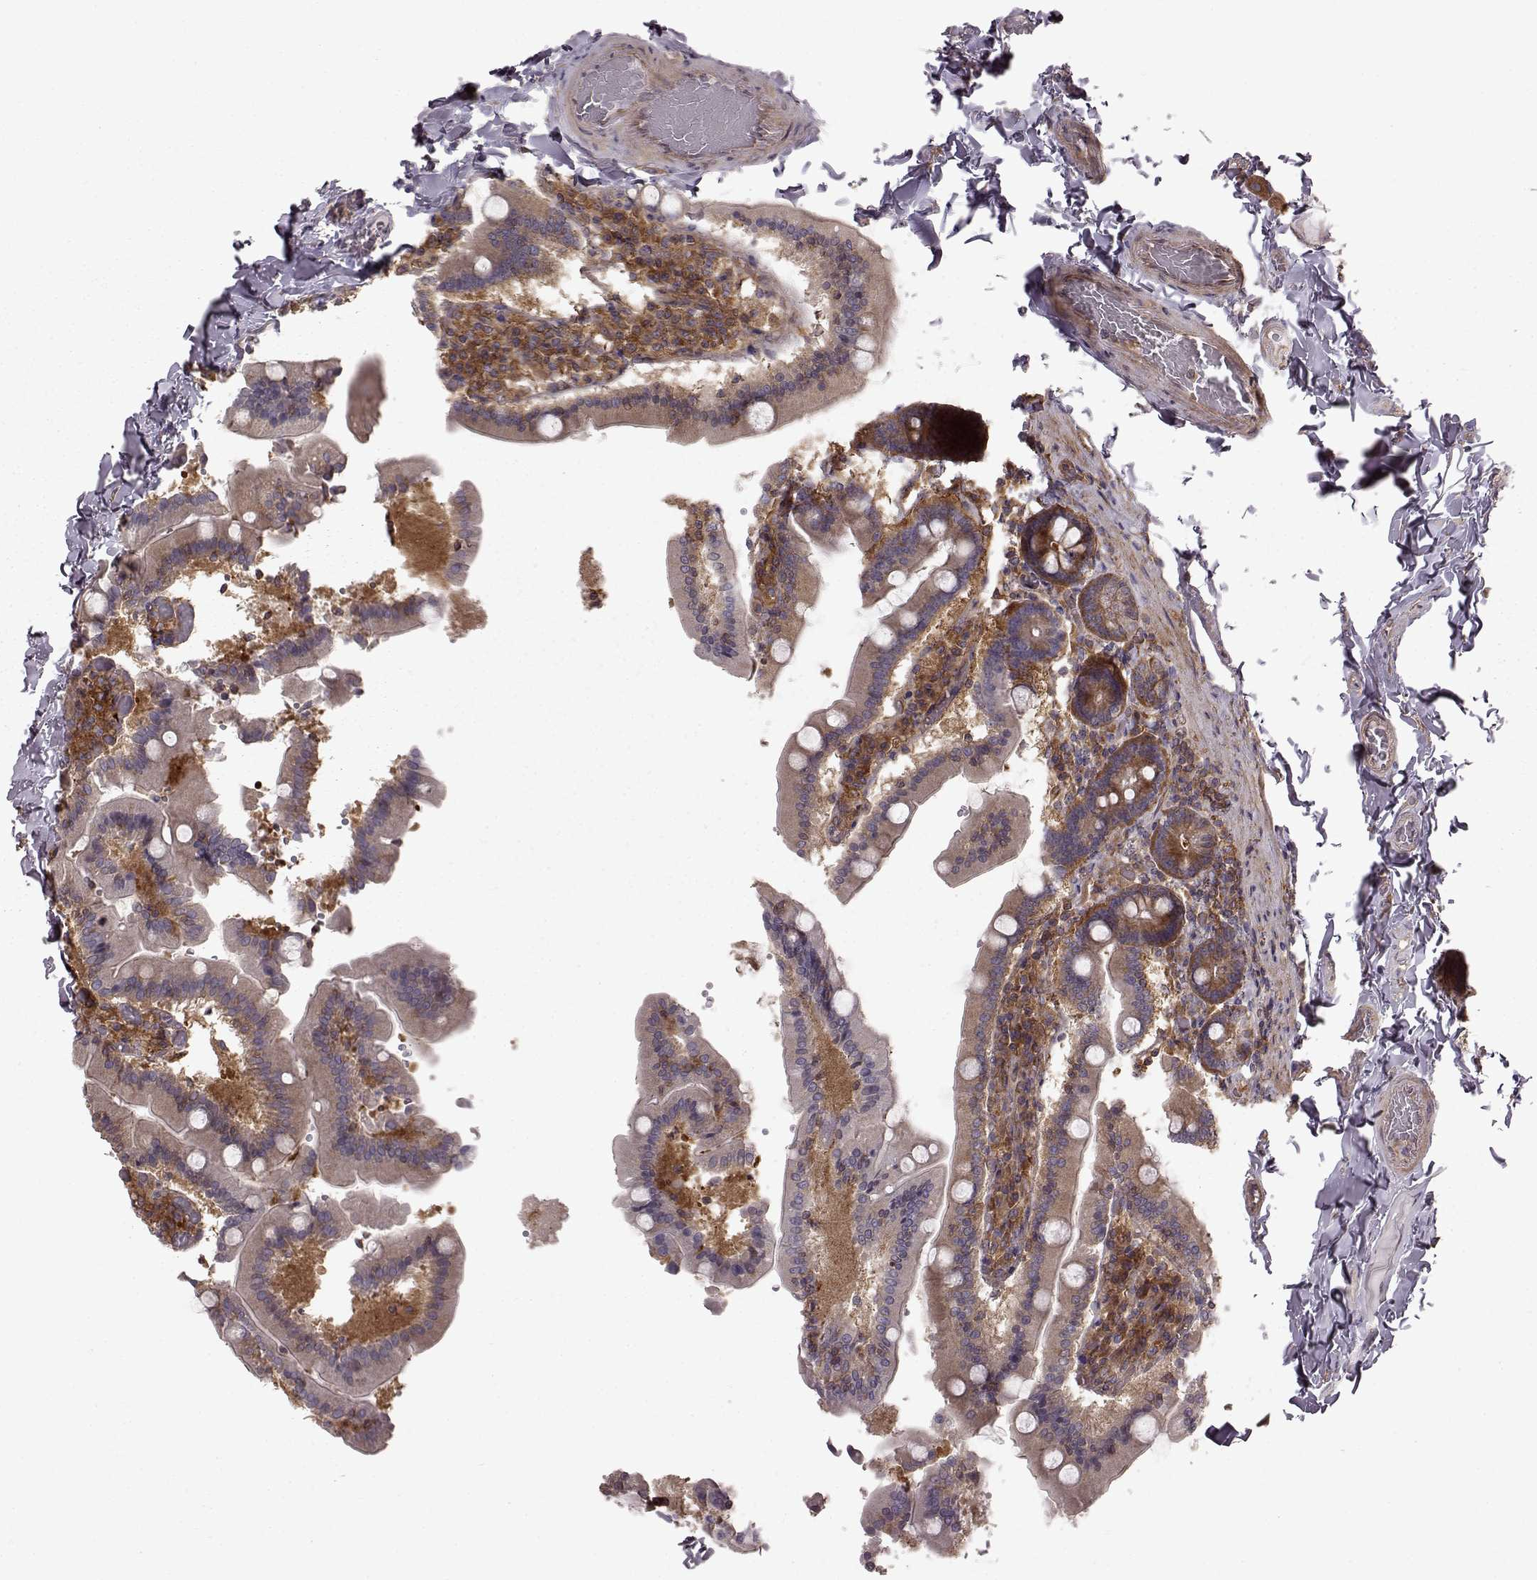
{"staining": {"intensity": "moderate", "quantity": ">75%", "location": "cytoplasmic/membranous"}, "tissue": "duodenum", "cell_type": "Glandular cells", "image_type": "normal", "snomed": [{"axis": "morphology", "description": "Normal tissue, NOS"}, {"axis": "topography", "description": "Duodenum"}], "caption": "IHC (DAB) staining of normal duodenum shows moderate cytoplasmic/membranous protein positivity in about >75% of glandular cells.", "gene": "RABGAP1", "patient": {"sex": "female", "age": 62}}